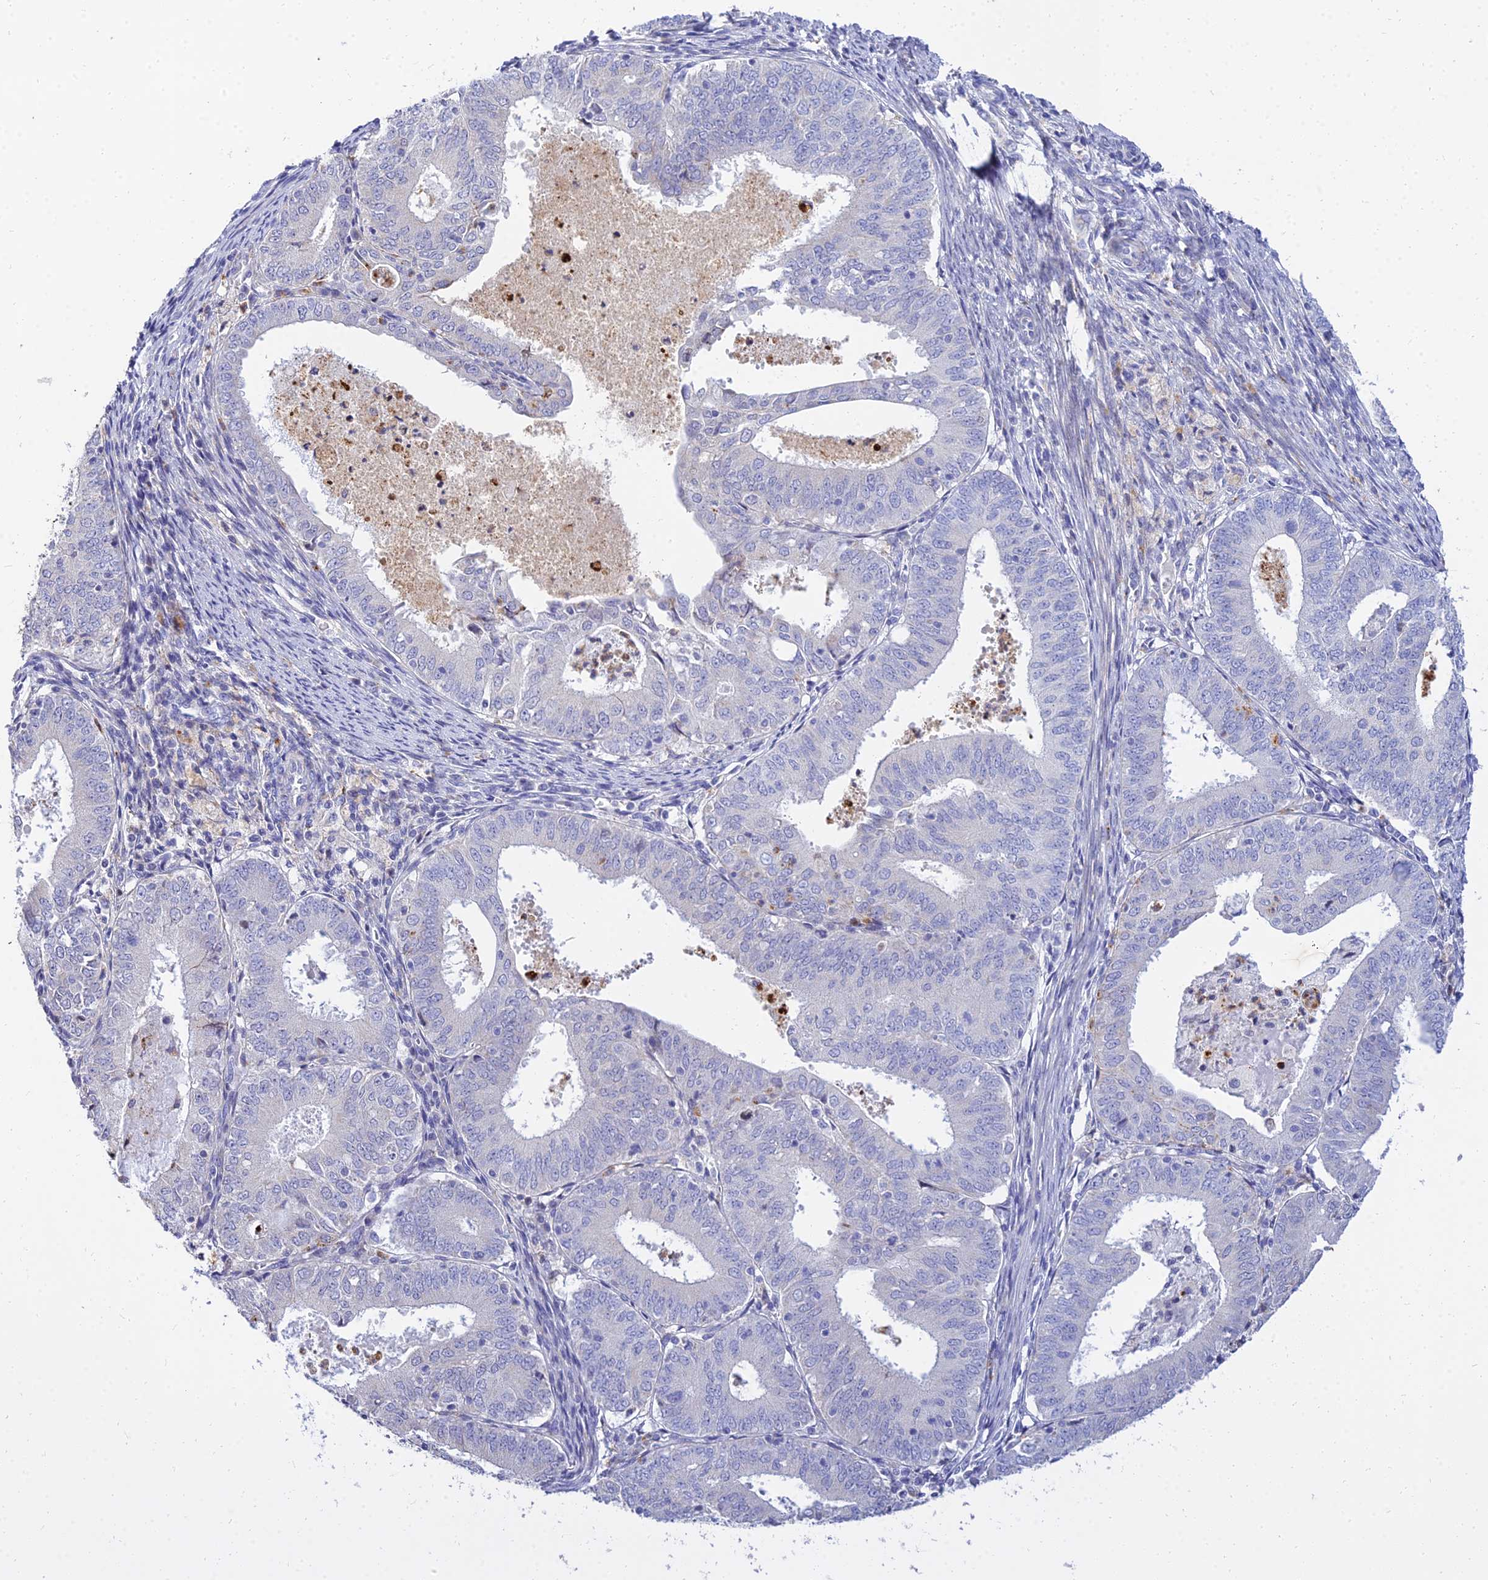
{"staining": {"intensity": "negative", "quantity": "none", "location": "none"}, "tissue": "endometrial cancer", "cell_type": "Tumor cells", "image_type": "cancer", "snomed": [{"axis": "morphology", "description": "Adenocarcinoma, NOS"}, {"axis": "topography", "description": "Endometrium"}], "caption": "This histopathology image is of adenocarcinoma (endometrial) stained with IHC to label a protein in brown with the nuclei are counter-stained blue. There is no positivity in tumor cells.", "gene": "VWC2L", "patient": {"sex": "female", "age": 57}}